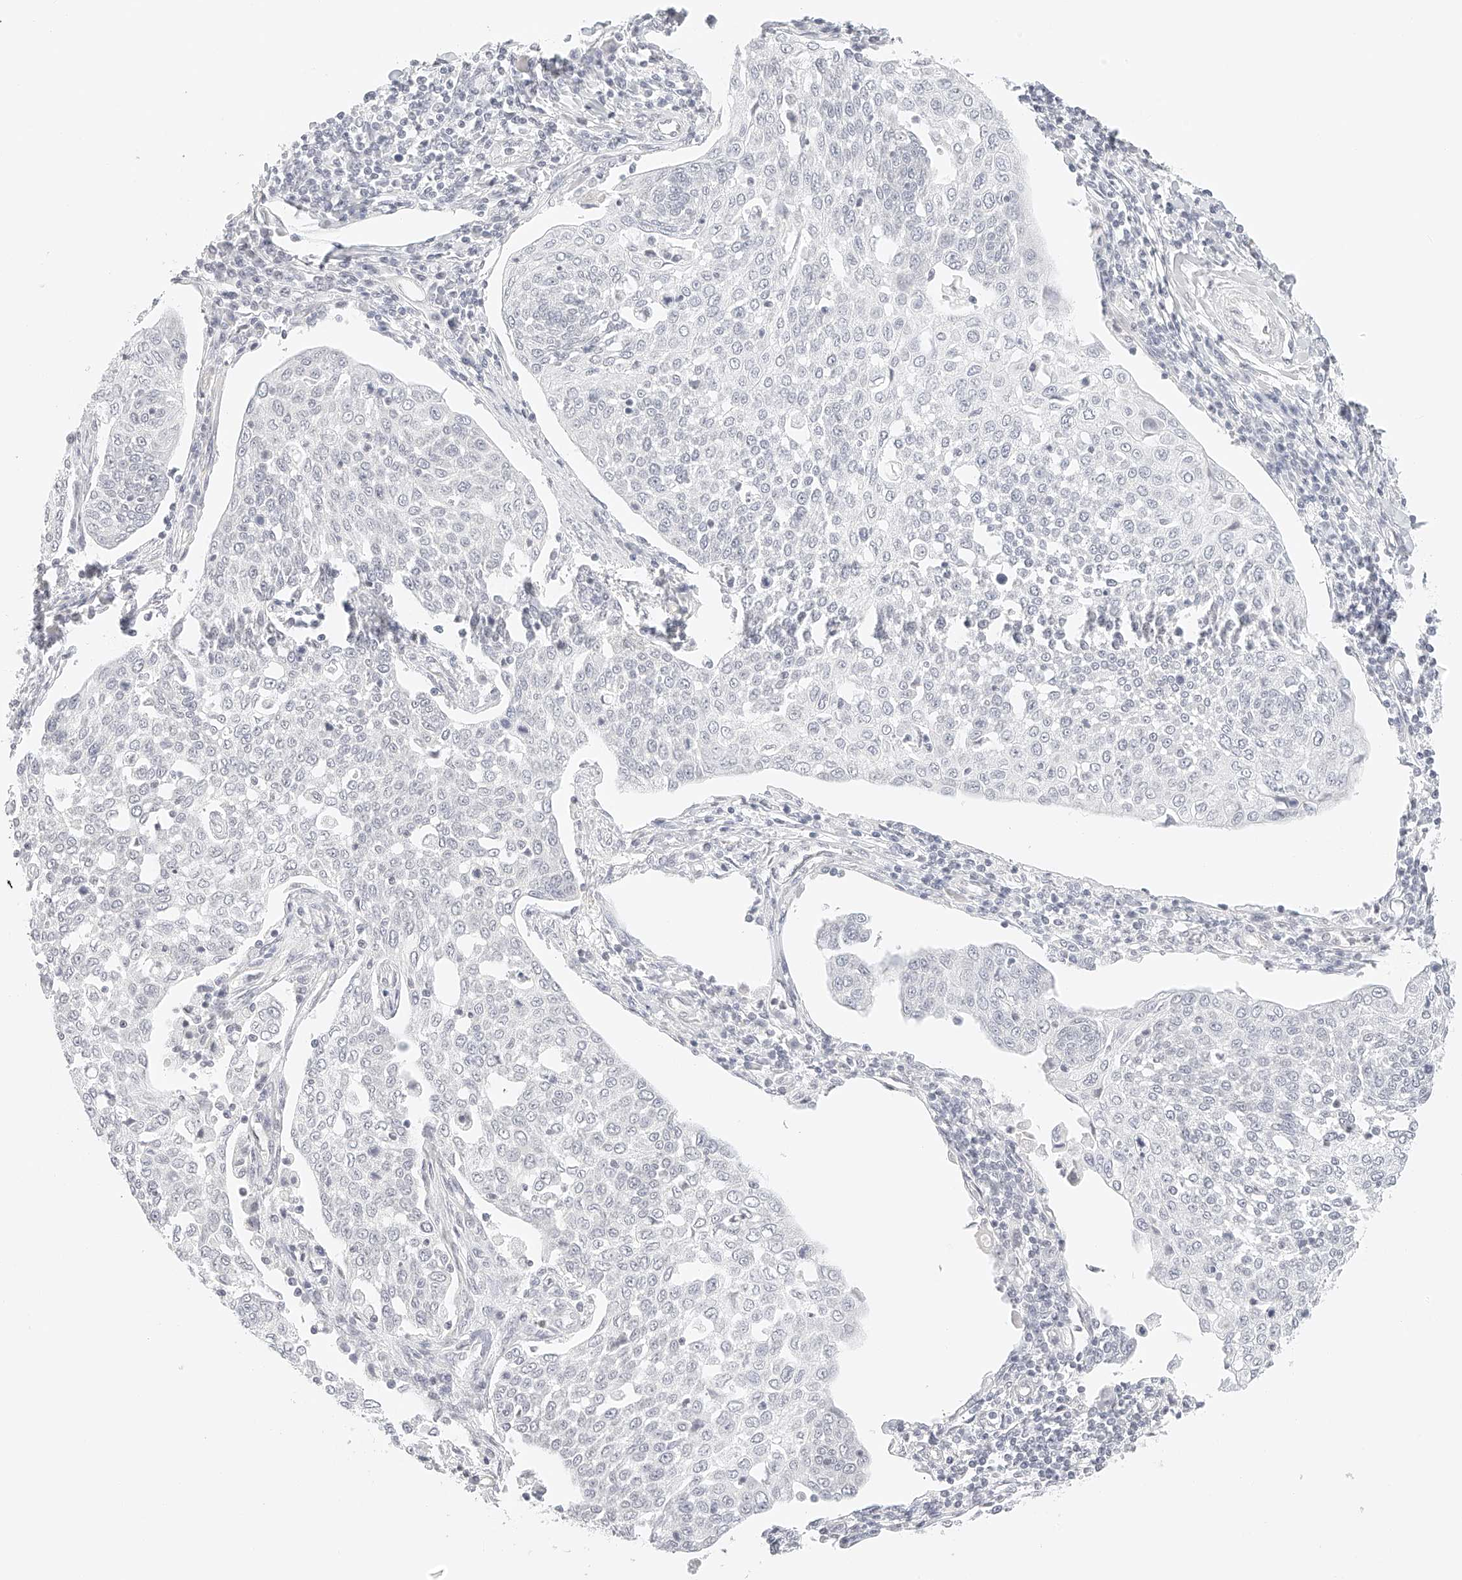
{"staining": {"intensity": "negative", "quantity": "none", "location": "none"}, "tissue": "cervical cancer", "cell_type": "Tumor cells", "image_type": "cancer", "snomed": [{"axis": "morphology", "description": "Squamous cell carcinoma, NOS"}, {"axis": "topography", "description": "Cervix"}], "caption": "The image reveals no significant staining in tumor cells of cervical squamous cell carcinoma.", "gene": "ZFP69", "patient": {"sex": "female", "age": 34}}